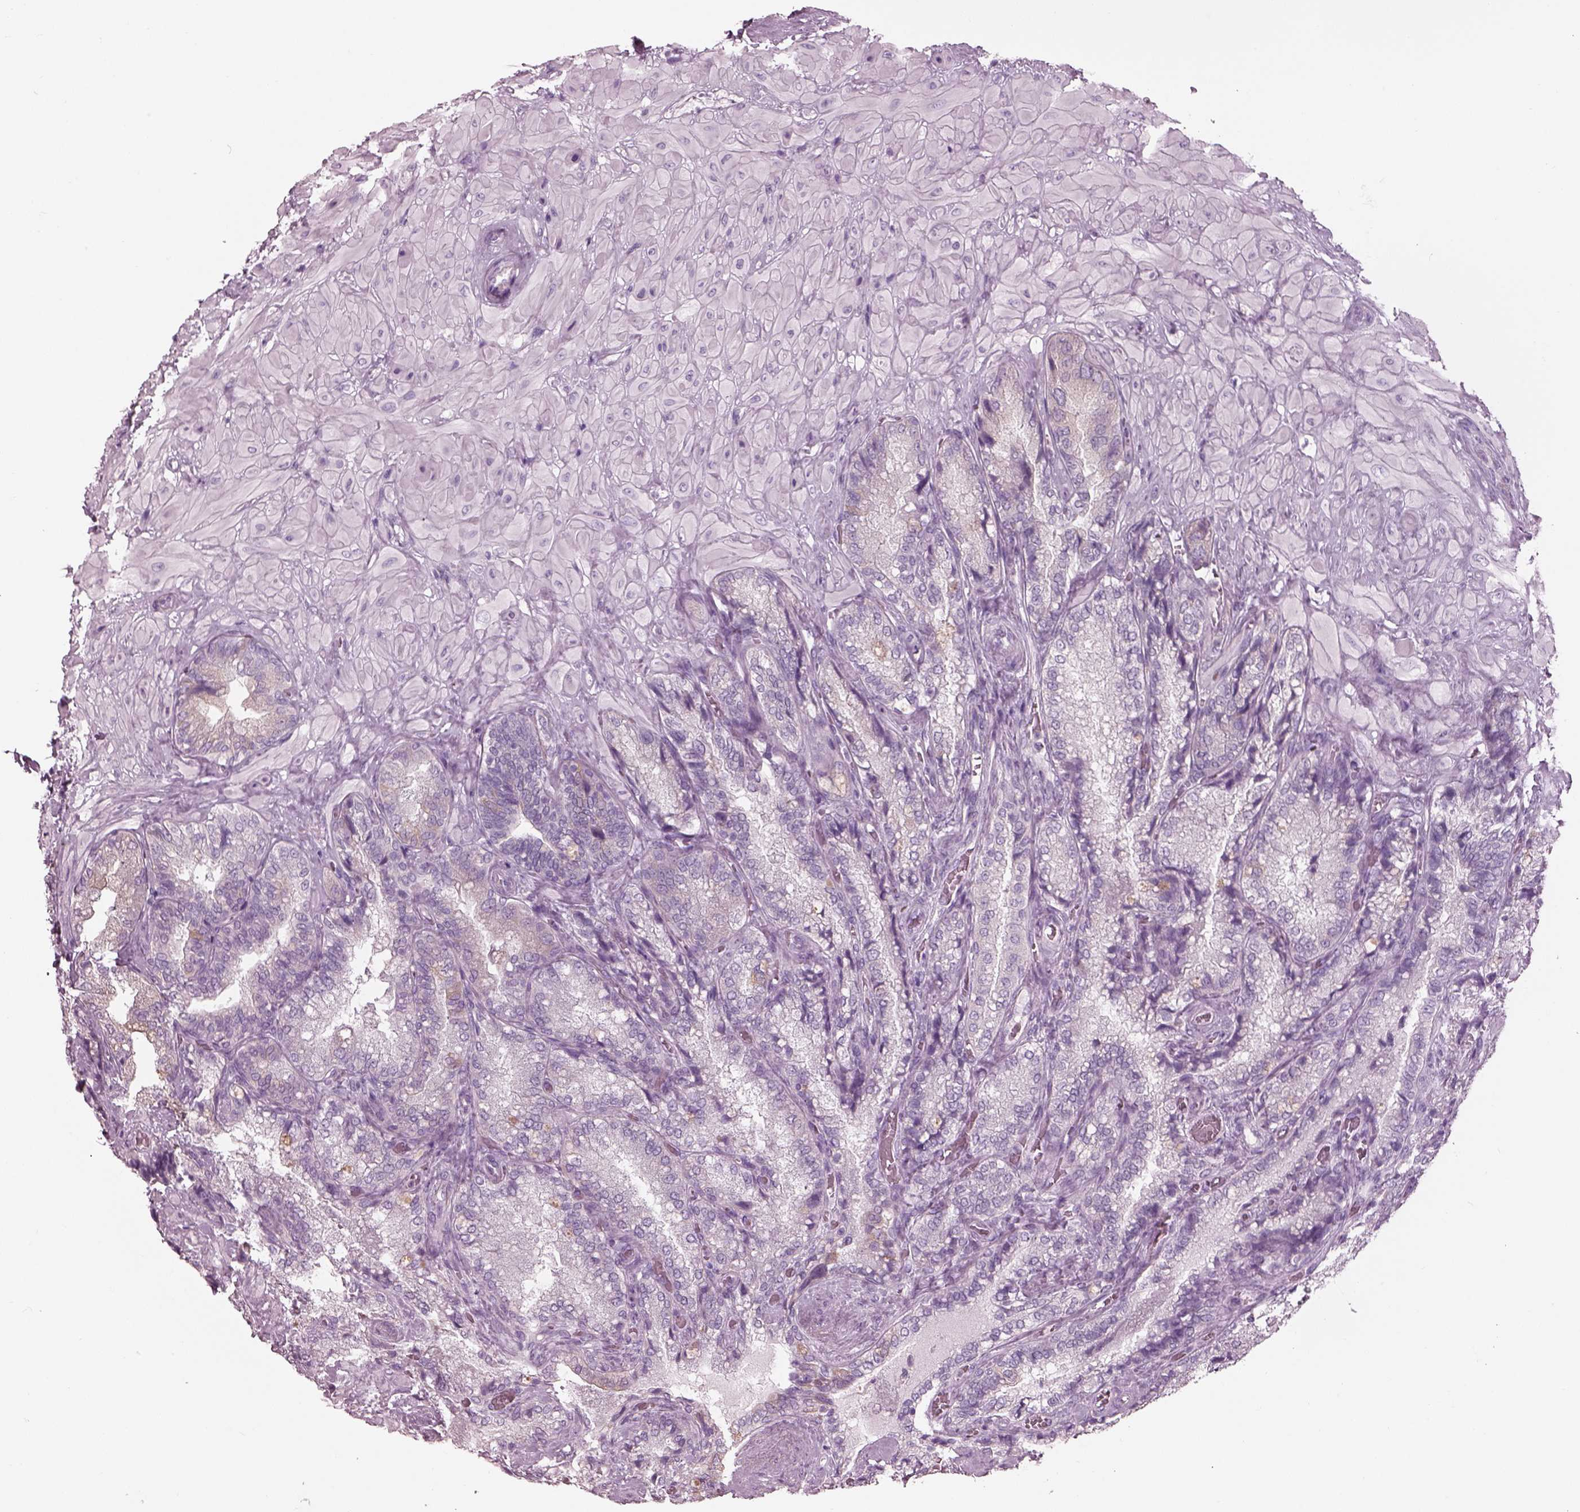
{"staining": {"intensity": "negative", "quantity": "none", "location": "none"}, "tissue": "seminal vesicle", "cell_type": "Glandular cells", "image_type": "normal", "snomed": [{"axis": "morphology", "description": "Normal tissue, NOS"}, {"axis": "topography", "description": "Seminal veicle"}], "caption": "The micrograph shows no staining of glandular cells in normal seminal vesicle. Nuclei are stained in blue.", "gene": "SLC27A2", "patient": {"sex": "male", "age": 57}}